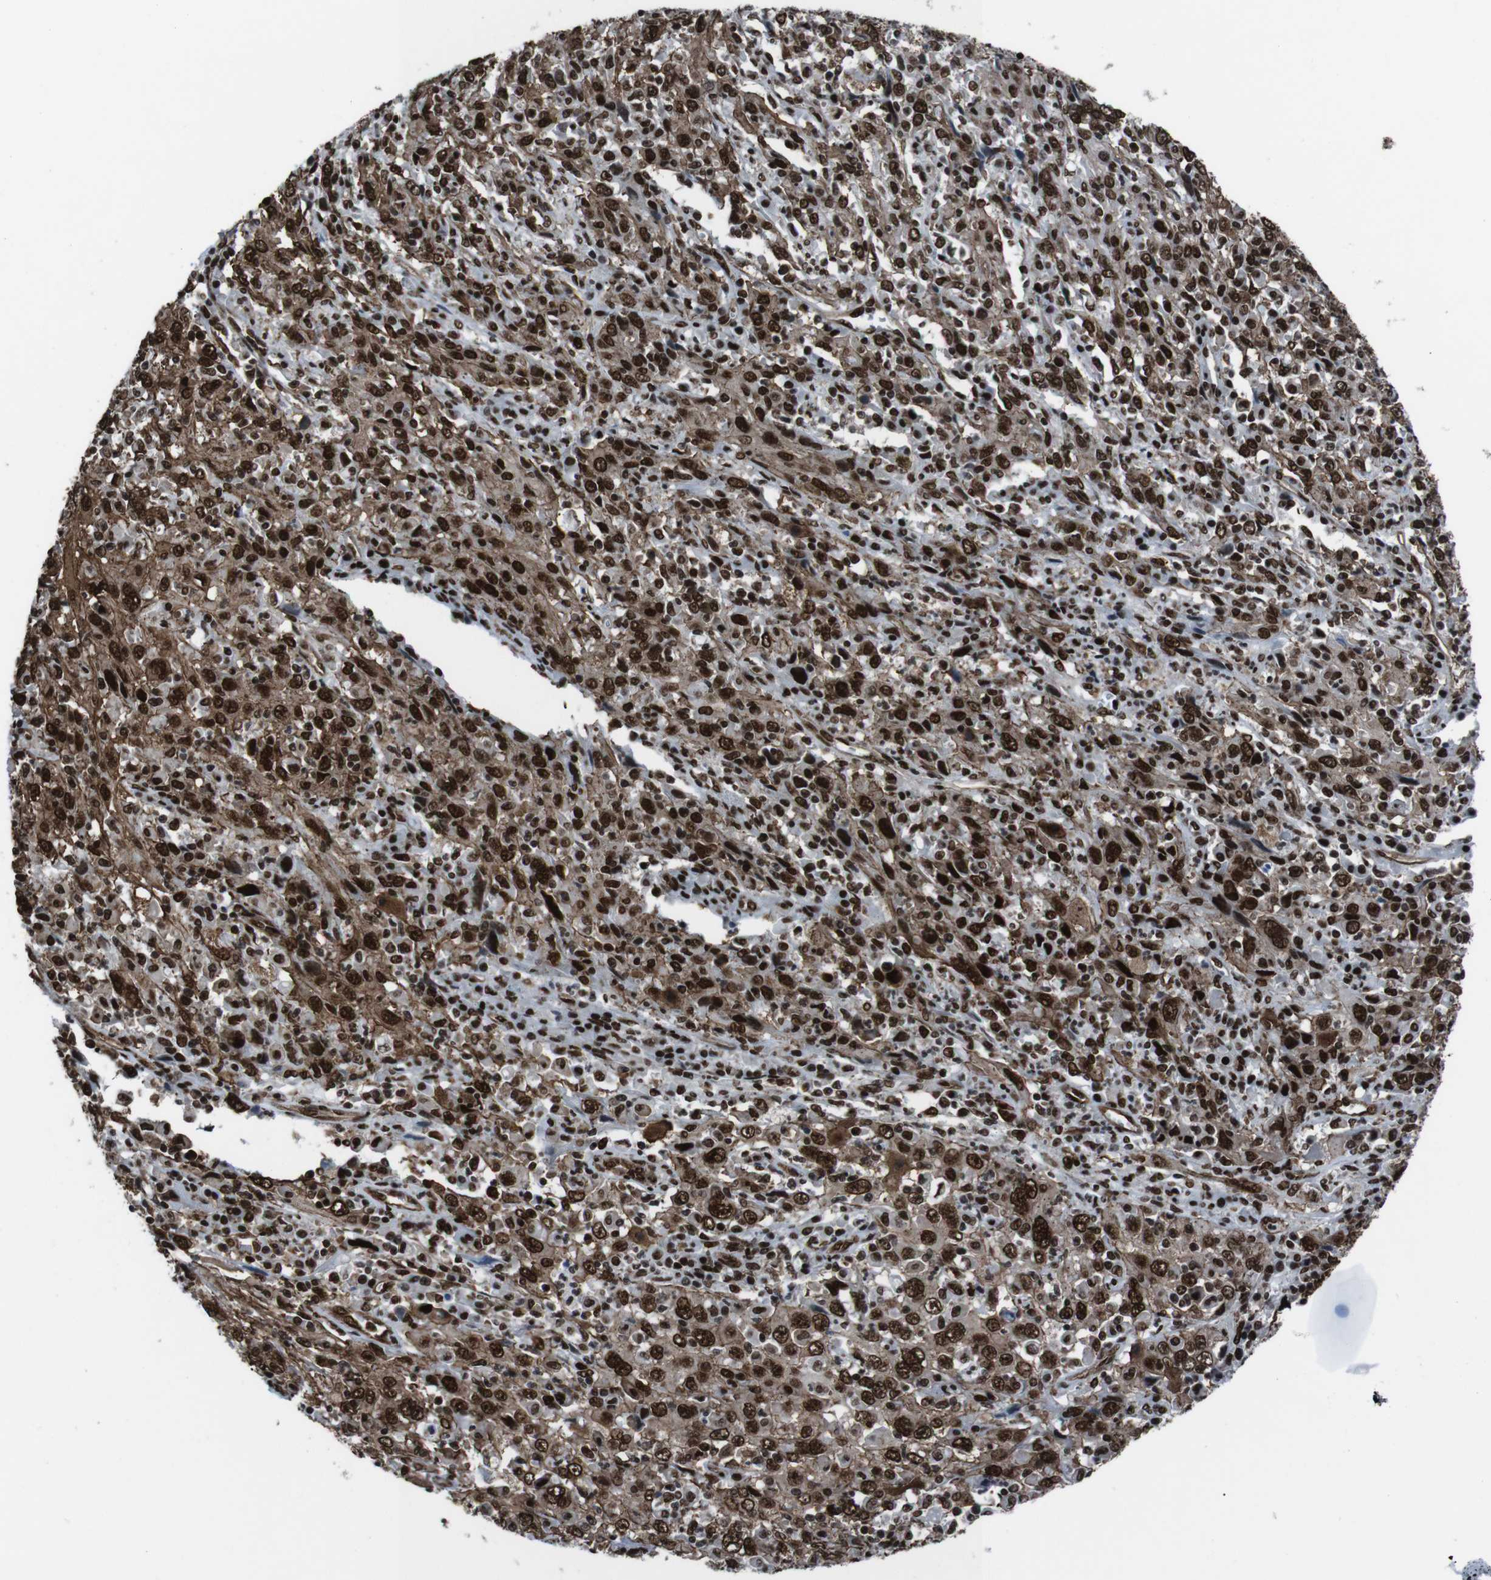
{"staining": {"intensity": "strong", "quantity": ">75%", "location": "cytoplasmic/membranous,nuclear"}, "tissue": "cervical cancer", "cell_type": "Tumor cells", "image_type": "cancer", "snomed": [{"axis": "morphology", "description": "Squamous cell carcinoma, NOS"}, {"axis": "topography", "description": "Cervix"}], "caption": "IHC image of neoplastic tissue: human cervical squamous cell carcinoma stained using IHC displays high levels of strong protein expression localized specifically in the cytoplasmic/membranous and nuclear of tumor cells, appearing as a cytoplasmic/membranous and nuclear brown color.", "gene": "HNRNPU", "patient": {"sex": "female", "age": 46}}